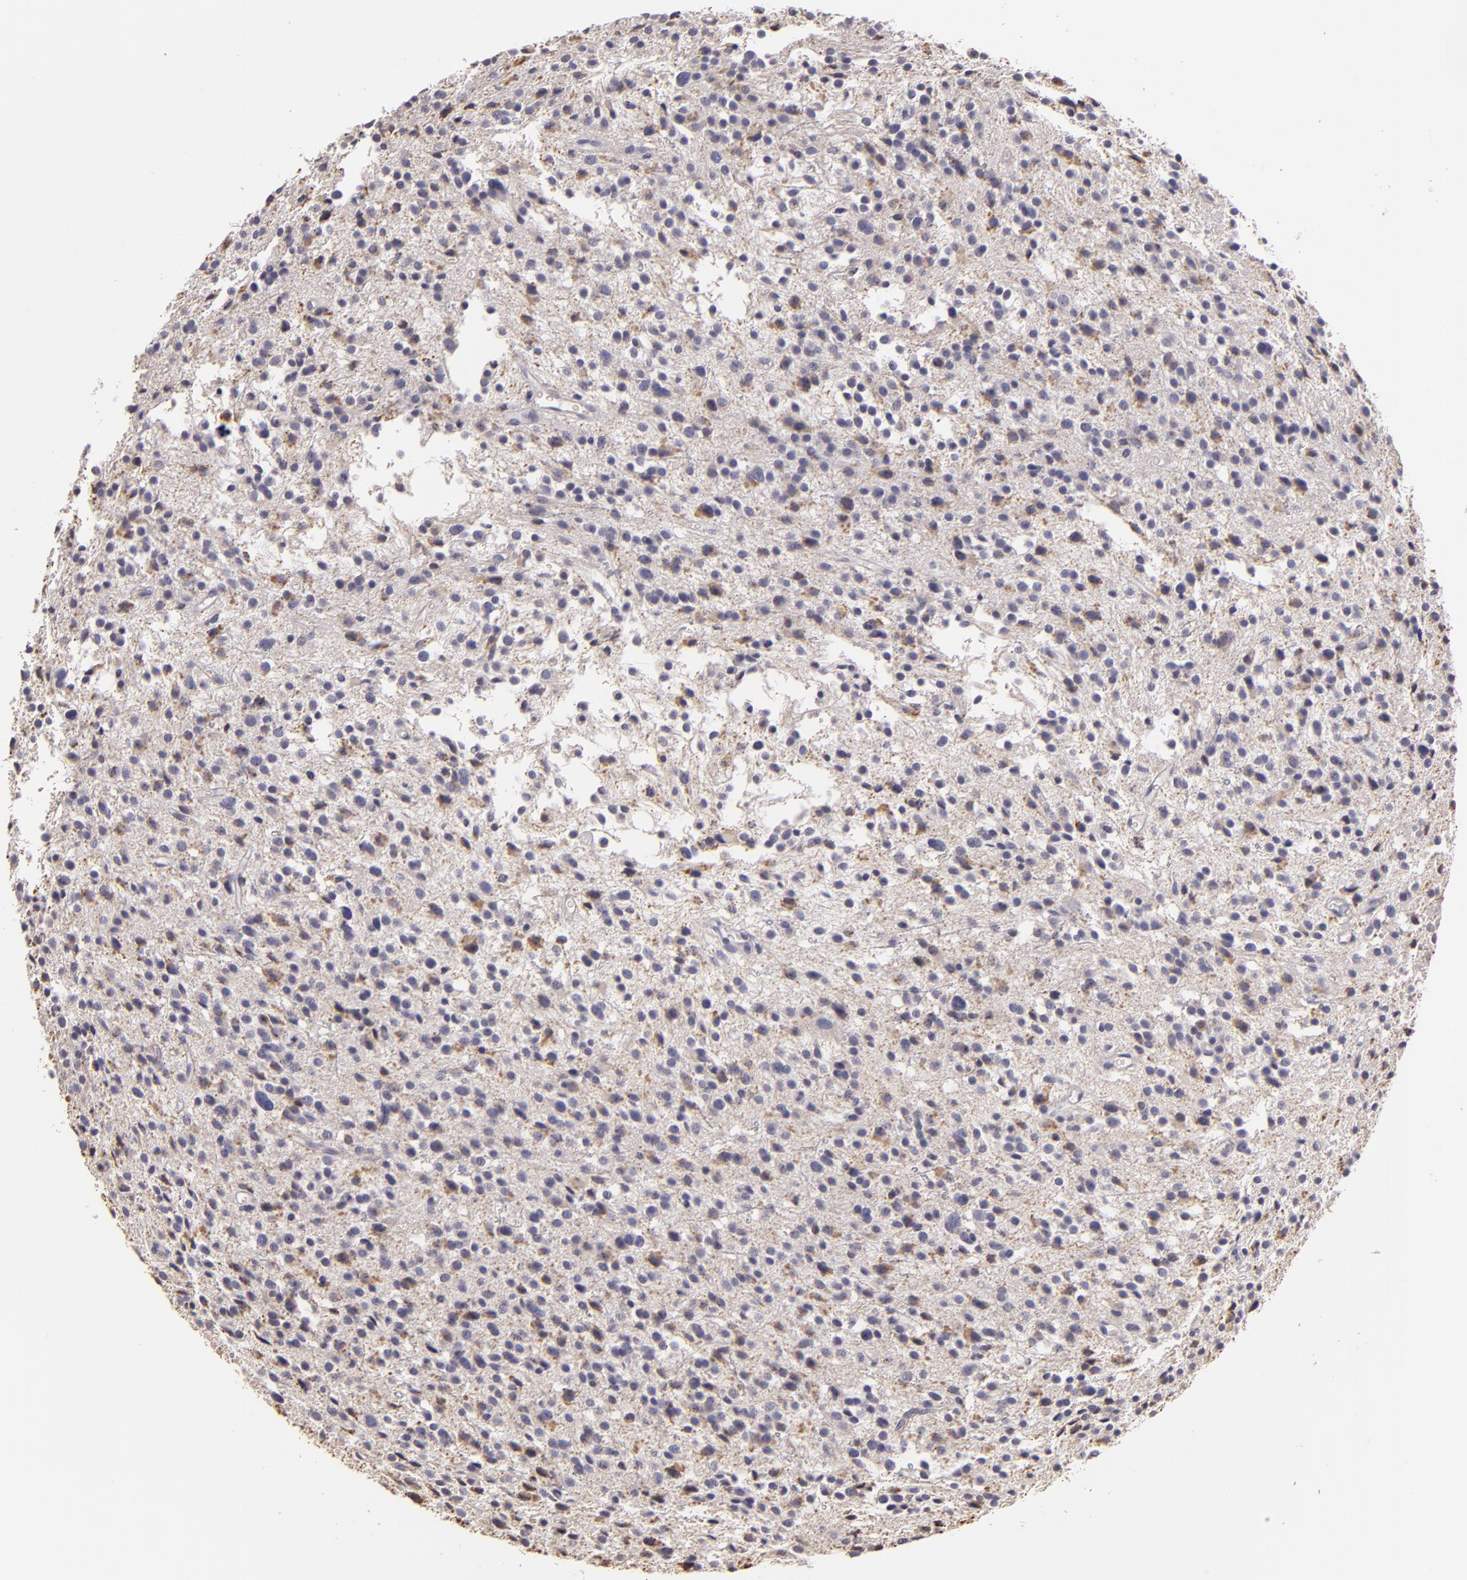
{"staining": {"intensity": "negative", "quantity": "none", "location": "none"}, "tissue": "glioma", "cell_type": "Tumor cells", "image_type": "cancer", "snomed": [{"axis": "morphology", "description": "Glioma, malignant, Low grade"}, {"axis": "topography", "description": "Brain"}], "caption": "Human glioma stained for a protein using immunohistochemistry (IHC) shows no expression in tumor cells.", "gene": "TLR8", "patient": {"sex": "female", "age": 36}}